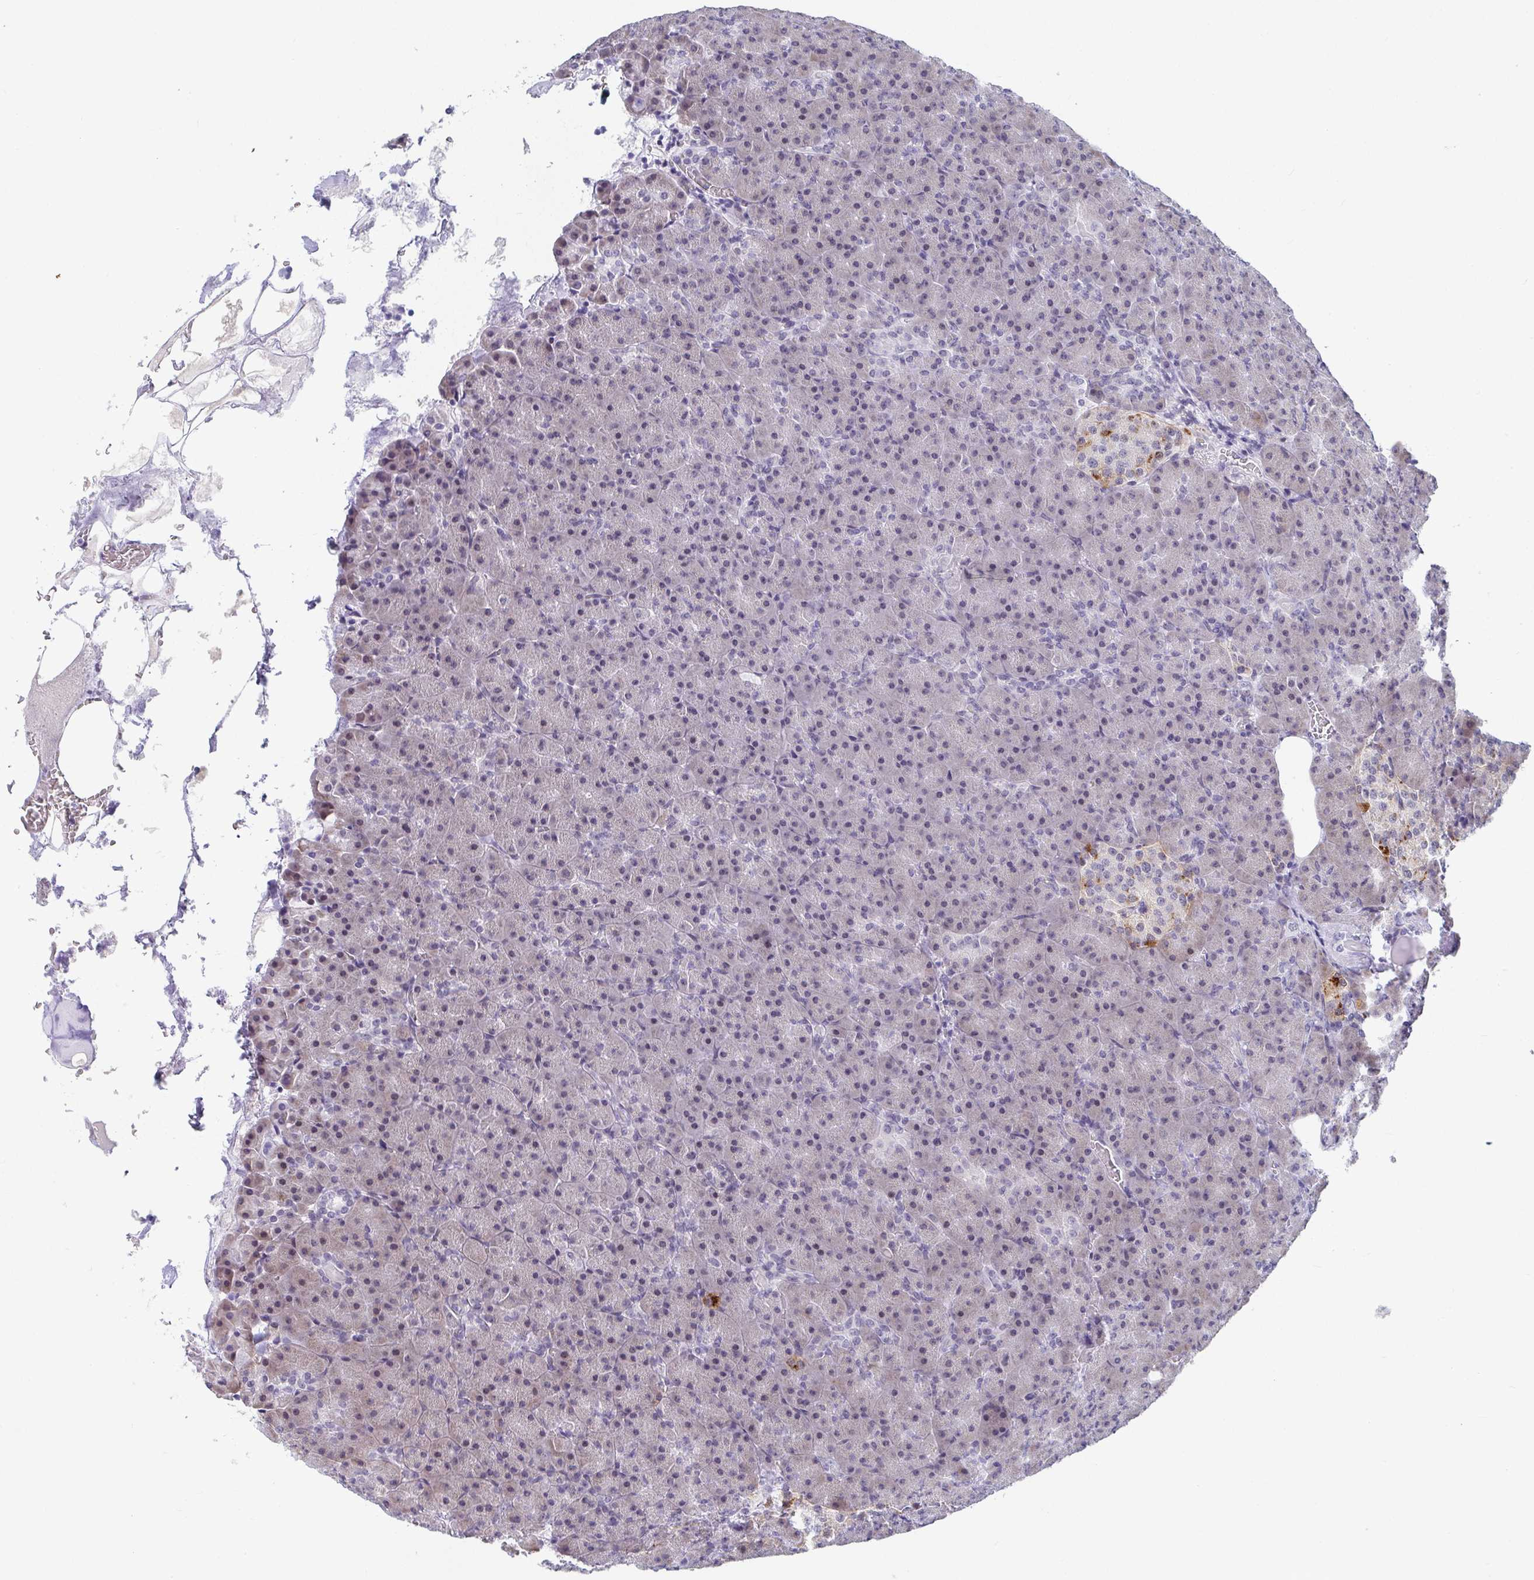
{"staining": {"intensity": "weak", "quantity": "<25%", "location": "cytoplasmic/membranous"}, "tissue": "pancreas", "cell_type": "Exocrine glandular cells", "image_type": "normal", "snomed": [{"axis": "morphology", "description": "Normal tissue, NOS"}, {"axis": "topography", "description": "Pancreas"}], "caption": "Benign pancreas was stained to show a protein in brown. There is no significant staining in exocrine glandular cells.", "gene": "WDR72", "patient": {"sex": "female", "age": 74}}